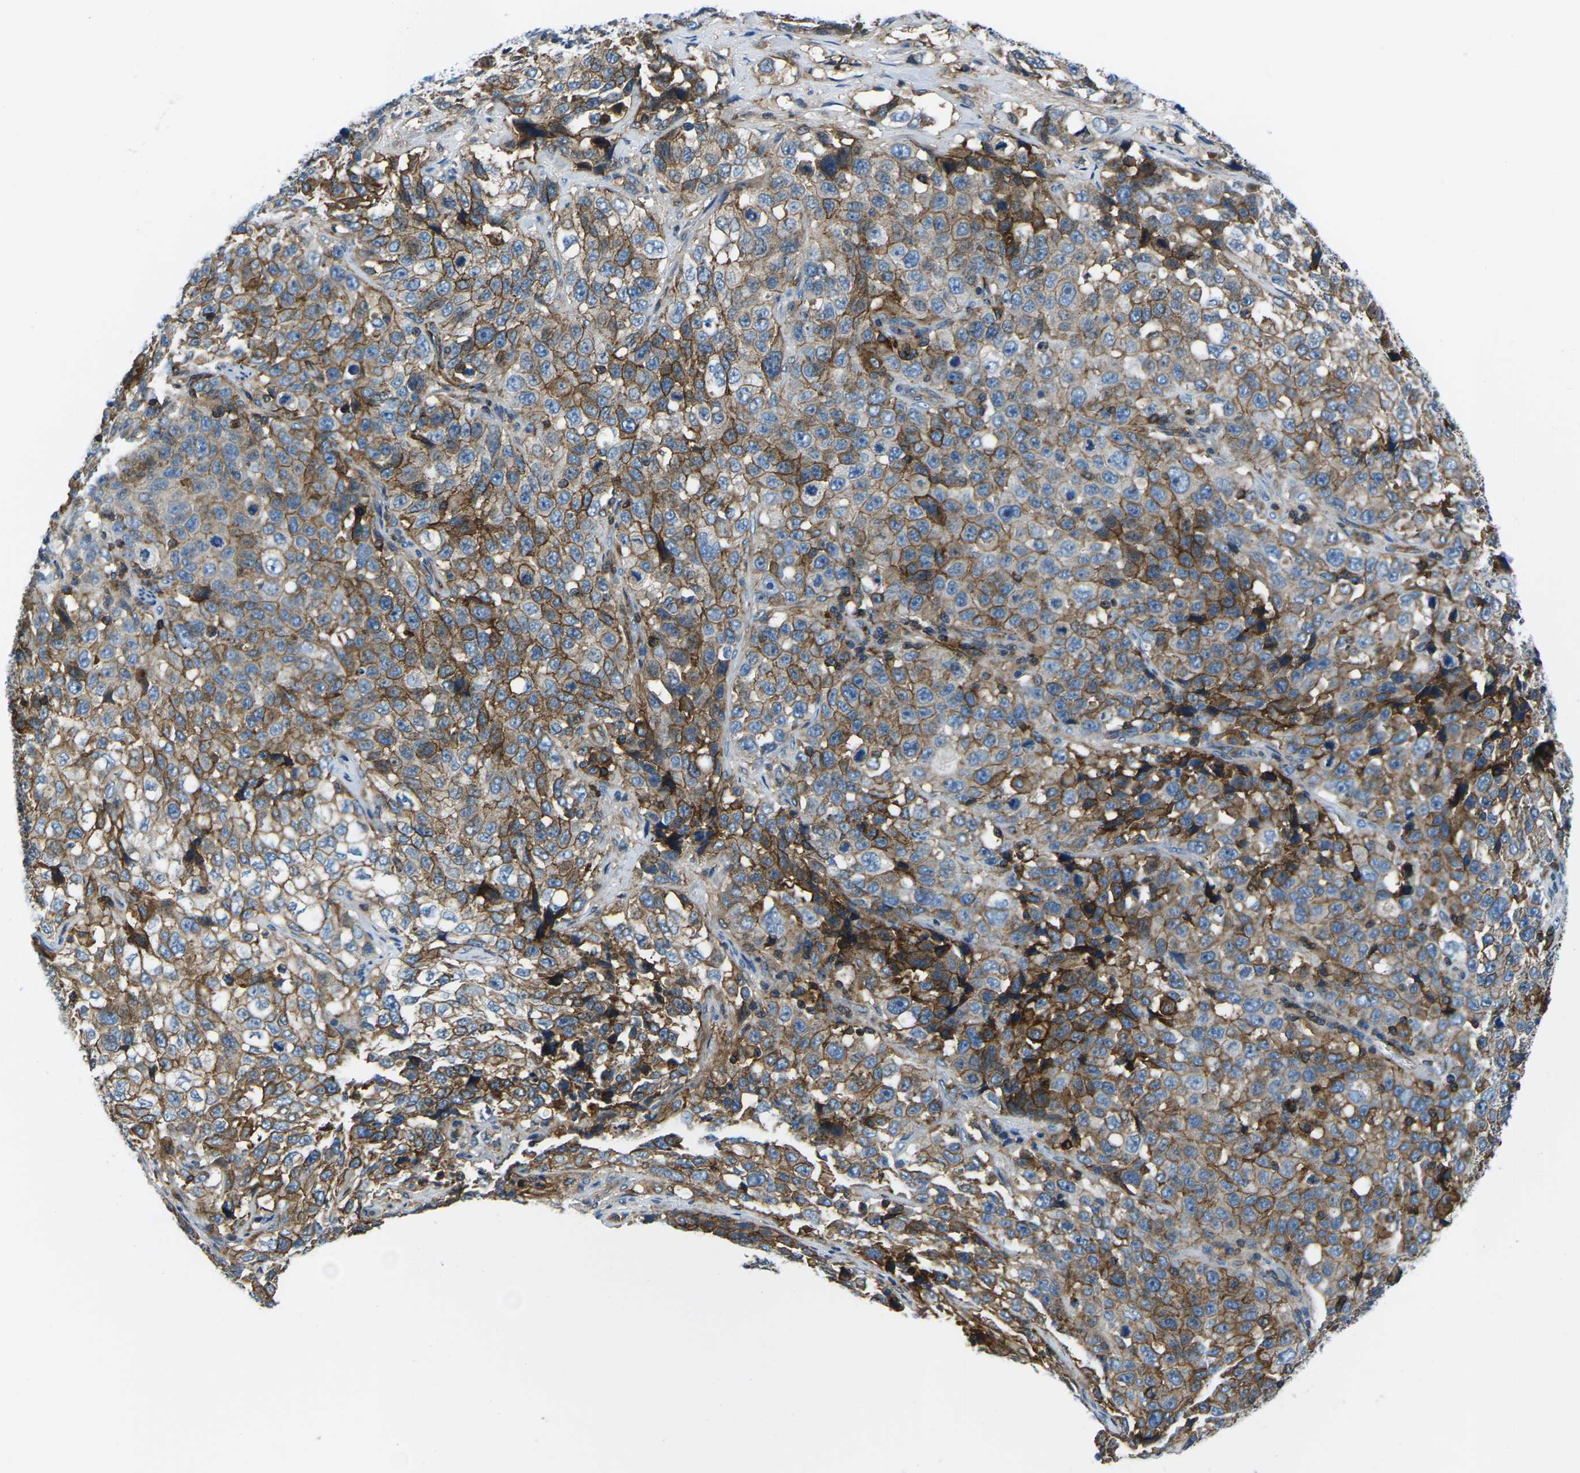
{"staining": {"intensity": "strong", "quantity": "25%-75%", "location": "cytoplasmic/membranous"}, "tissue": "stomach cancer", "cell_type": "Tumor cells", "image_type": "cancer", "snomed": [{"axis": "morphology", "description": "Normal tissue, NOS"}, {"axis": "morphology", "description": "Adenocarcinoma, NOS"}, {"axis": "topography", "description": "Stomach"}], "caption": "IHC of human stomach cancer shows high levels of strong cytoplasmic/membranous positivity in approximately 25%-75% of tumor cells.", "gene": "SOCS4", "patient": {"sex": "male", "age": 48}}